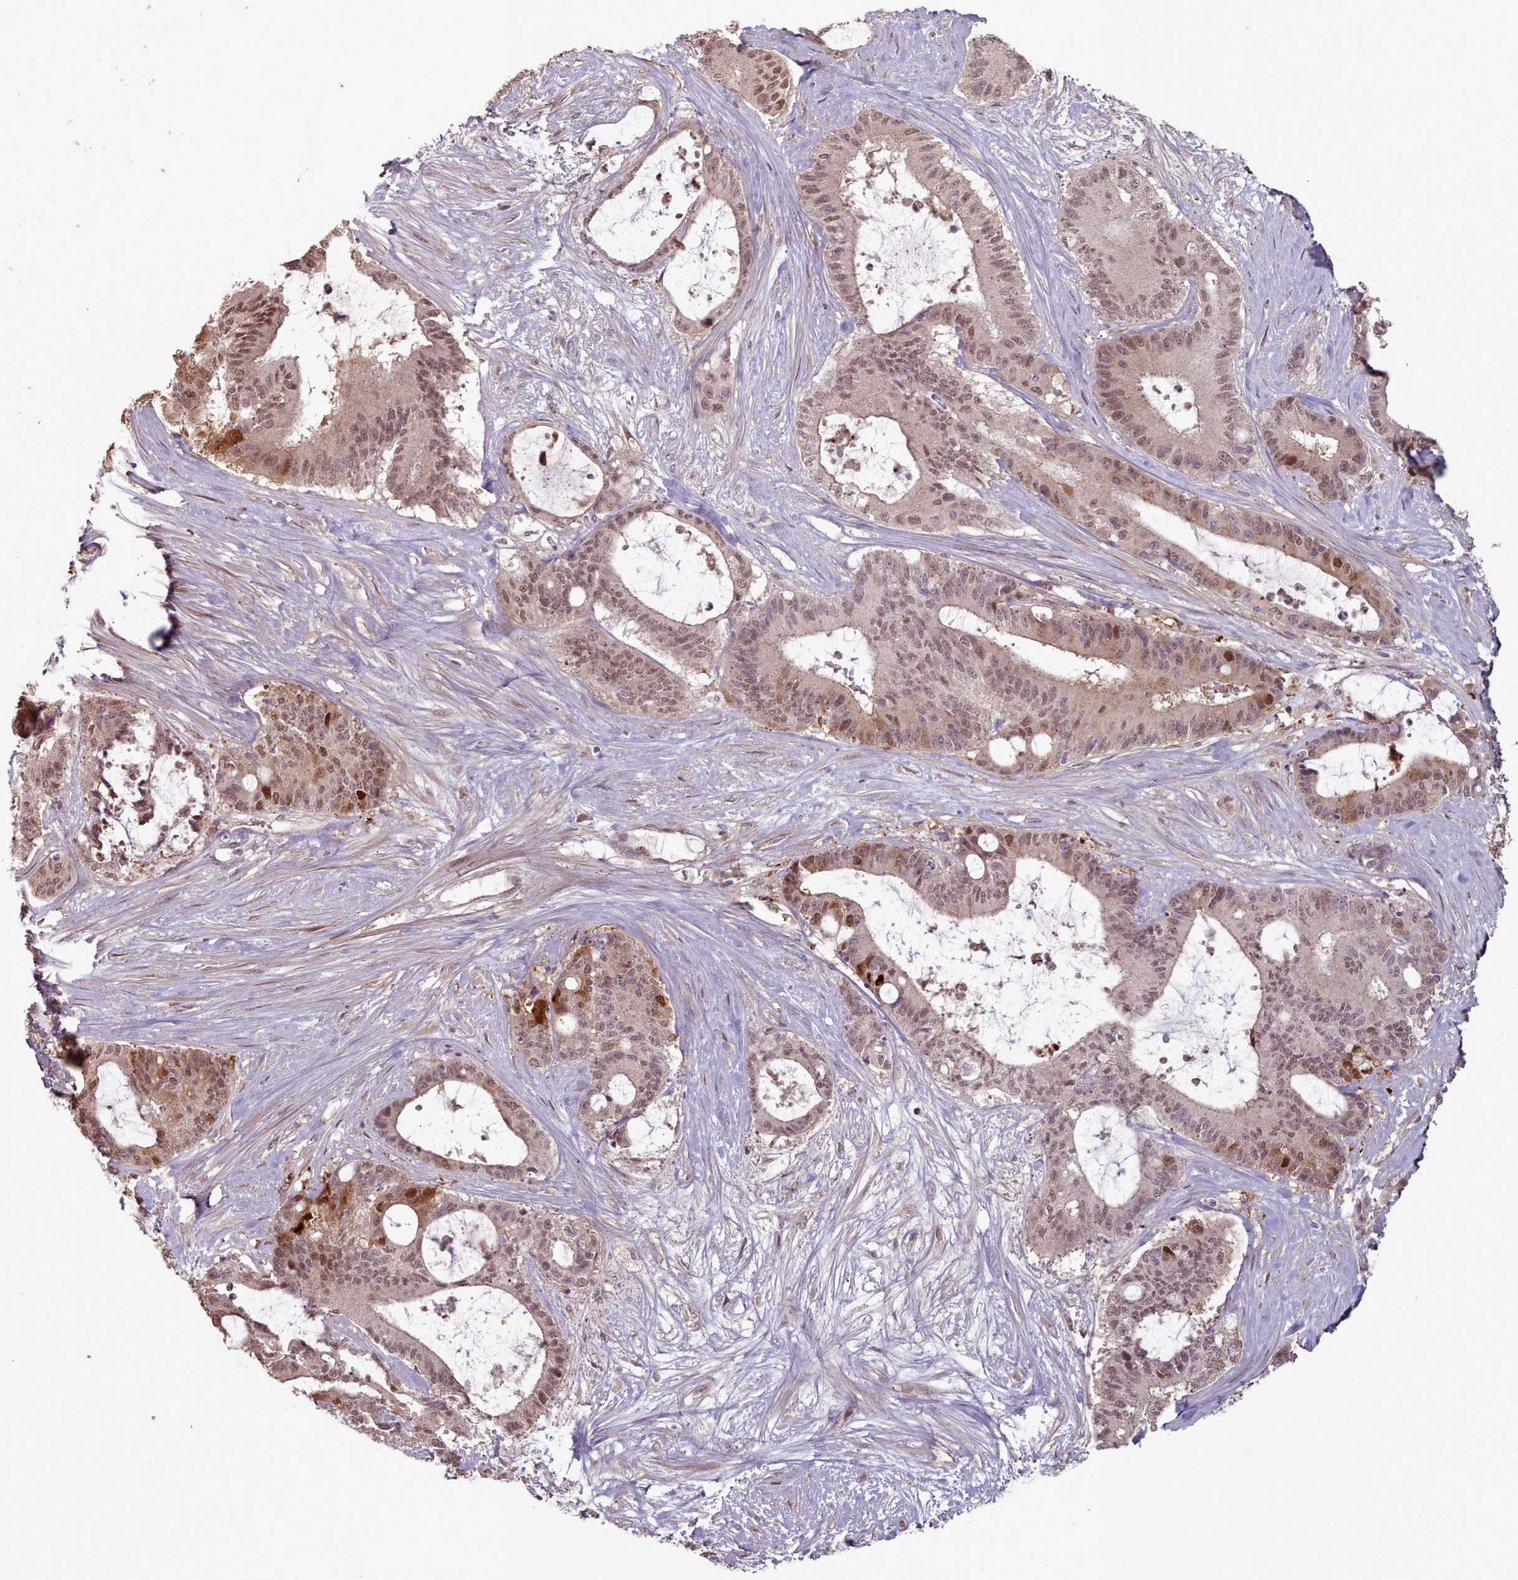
{"staining": {"intensity": "moderate", "quantity": ">75%", "location": "cytoplasmic/membranous,nuclear"}, "tissue": "liver cancer", "cell_type": "Tumor cells", "image_type": "cancer", "snomed": [{"axis": "morphology", "description": "Normal tissue, NOS"}, {"axis": "morphology", "description": "Cholangiocarcinoma"}, {"axis": "topography", "description": "Liver"}, {"axis": "topography", "description": "Peripheral nerve tissue"}], "caption": "High-magnification brightfield microscopy of cholangiocarcinoma (liver) stained with DAB (brown) and counterstained with hematoxylin (blue). tumor cells exhibit moderate cytoplasmic/membranous and nuclear staining is identified in about>75% of cells.", "gene": "ERCC6L", "patient": {"sex": "female", "age": 73}}